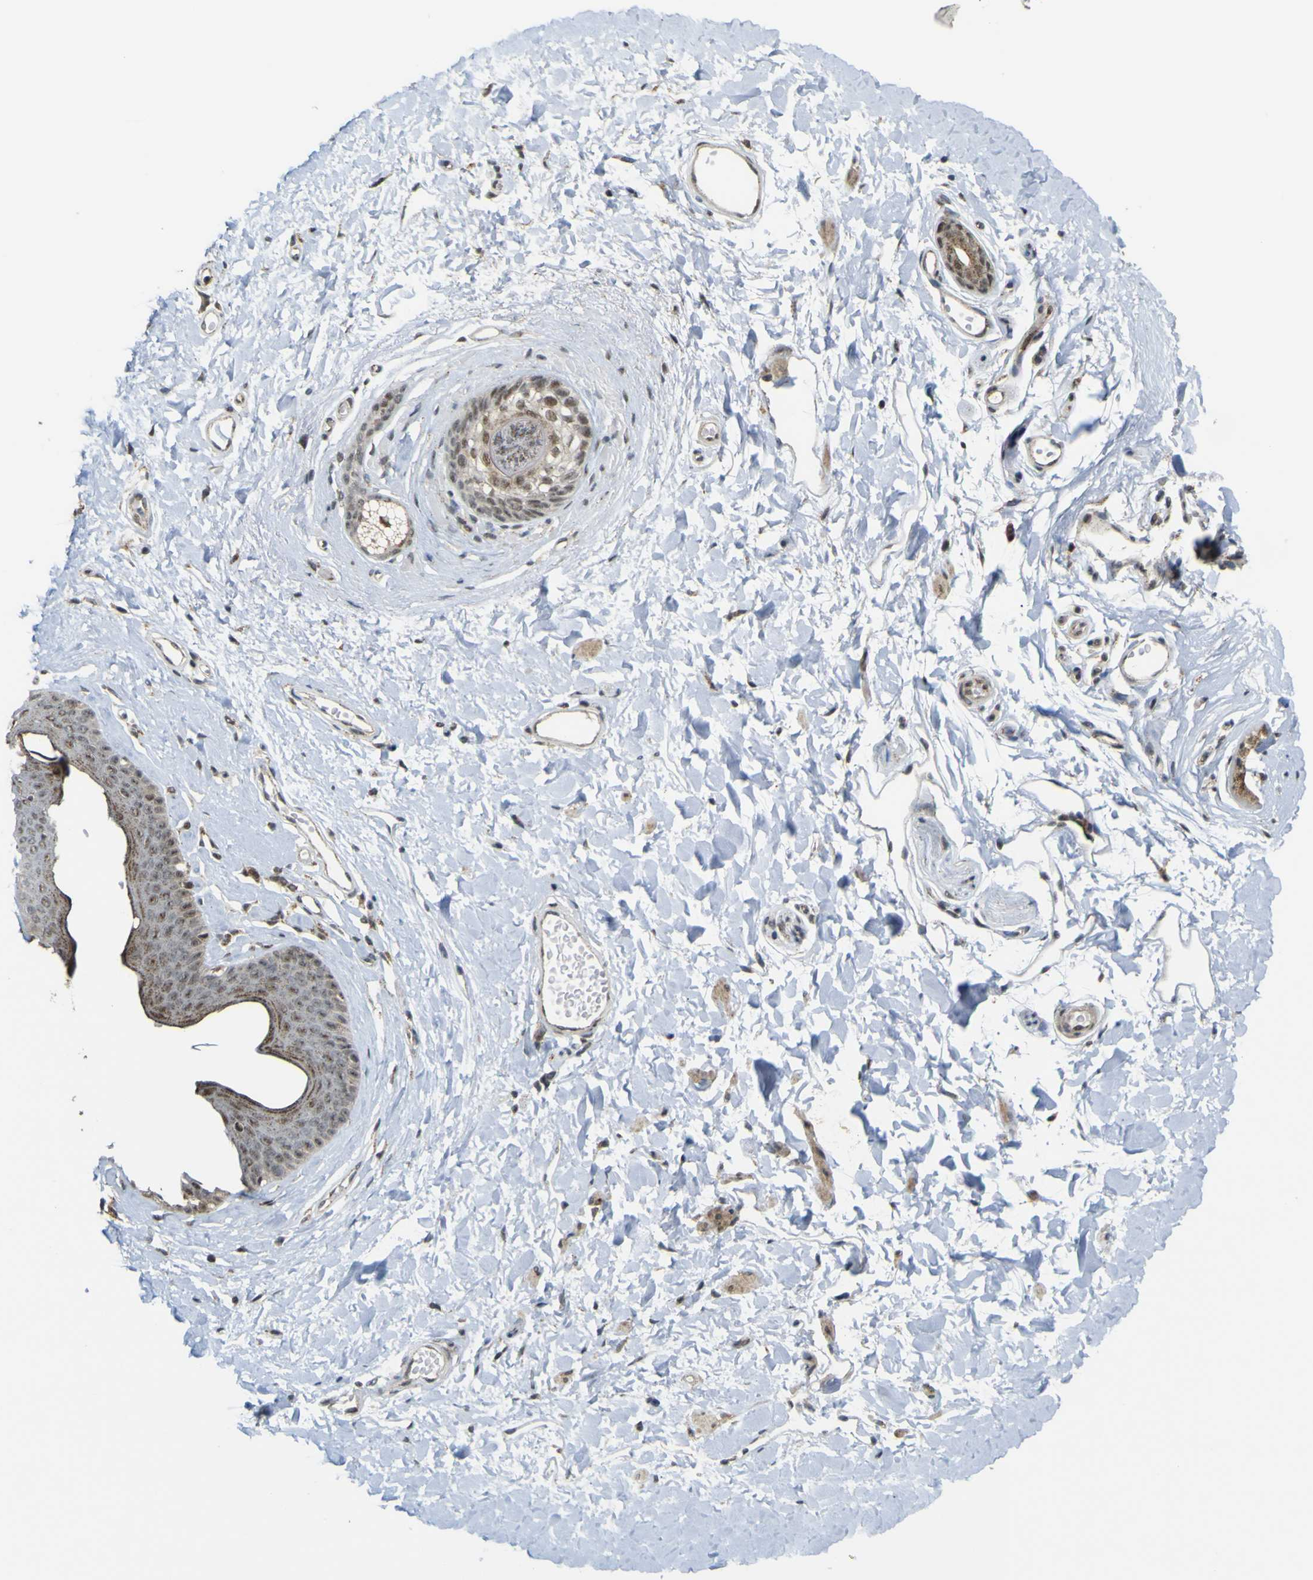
{"staining": {"intensity": "moderate", "quantity": ">75%", "location": "cytoplasmic/membranous,nuclear"}, "tissue": "skin", "cell_type": "Epidermal cells", "image_type": "normal", "snomed": [{"axis": "morphology", "description": "Normal tissue, NOS"}, {"axis": "morphology", "description": "Inflammation, NOS"}, {"axis": "topography", "description": "Vulva"}], "caption": "This image displays immunohistochemistry staining of normal human skin, with medium moderate cytoplasmic/membranous,nuclear positivity in approximately >75% of epidermal cells.", "gene": "ACBD5", "patient": {"sex": "female", "age": 84}}